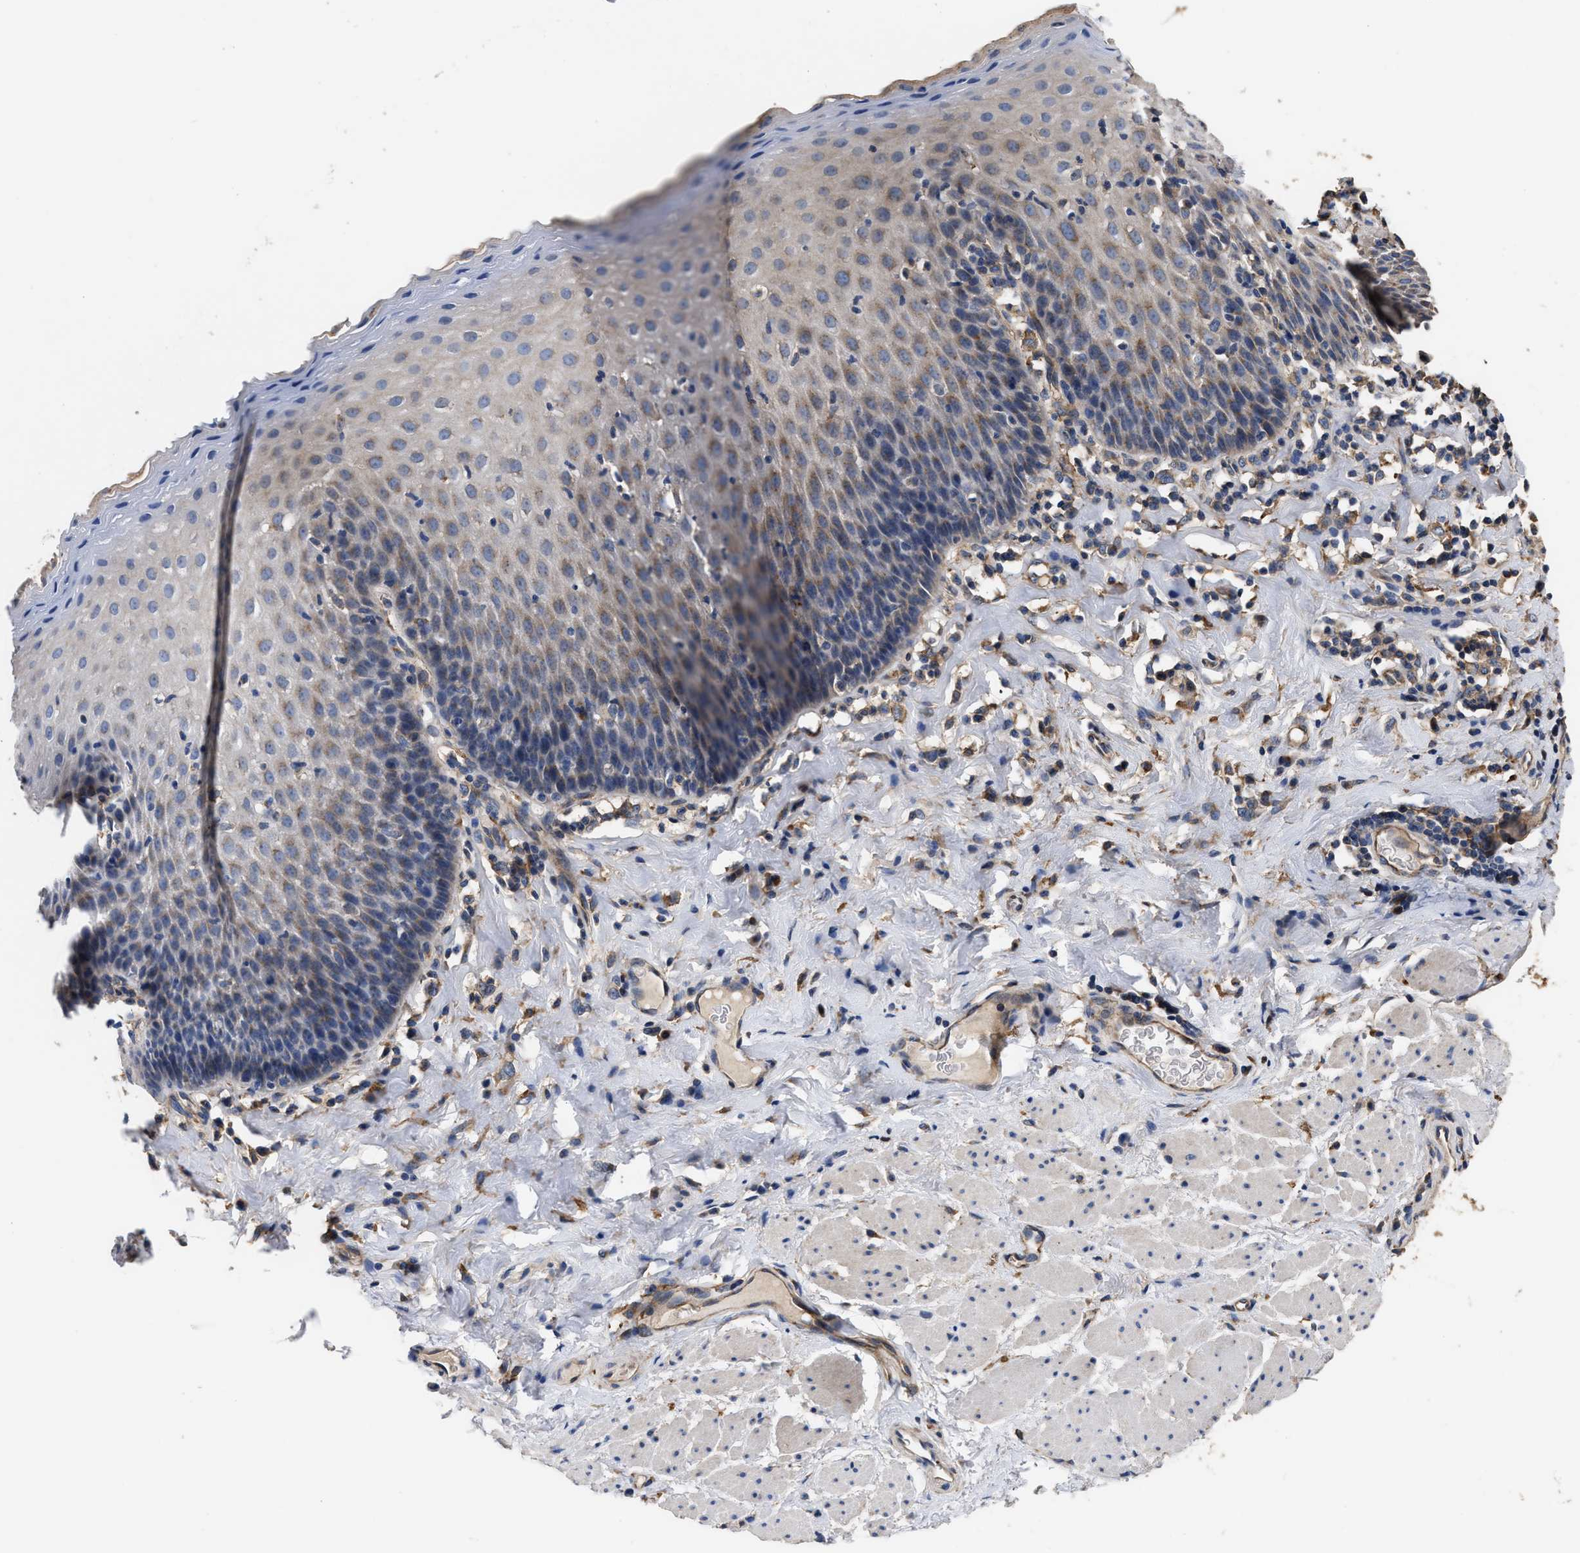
{"staining": {"intensity": "weak", "quantity": "<25%", "location": "cytoplasmic/membranous"}, "tissue": "esophagus", "cell_type": "Squamous epithelial cells", "image_type": "normal", "snomed": [{"axis": "morphology", "description": "Normal tissue, NOS"}, {"axis": "topography", "description": "Esophagus"}], "caption": "This photomicrograph is of benign esophagus stained with immunohistochemistry to label a protein in brown with the nuclei are counter-stained blue. There is no expression in squamous epithelial cells. (Brightfield microscopy of DAB (3,3'-diaminobenzidine) IHC at high magnification).", "gene": "KLB", "patient": {"sex": "female", "age": 61}}